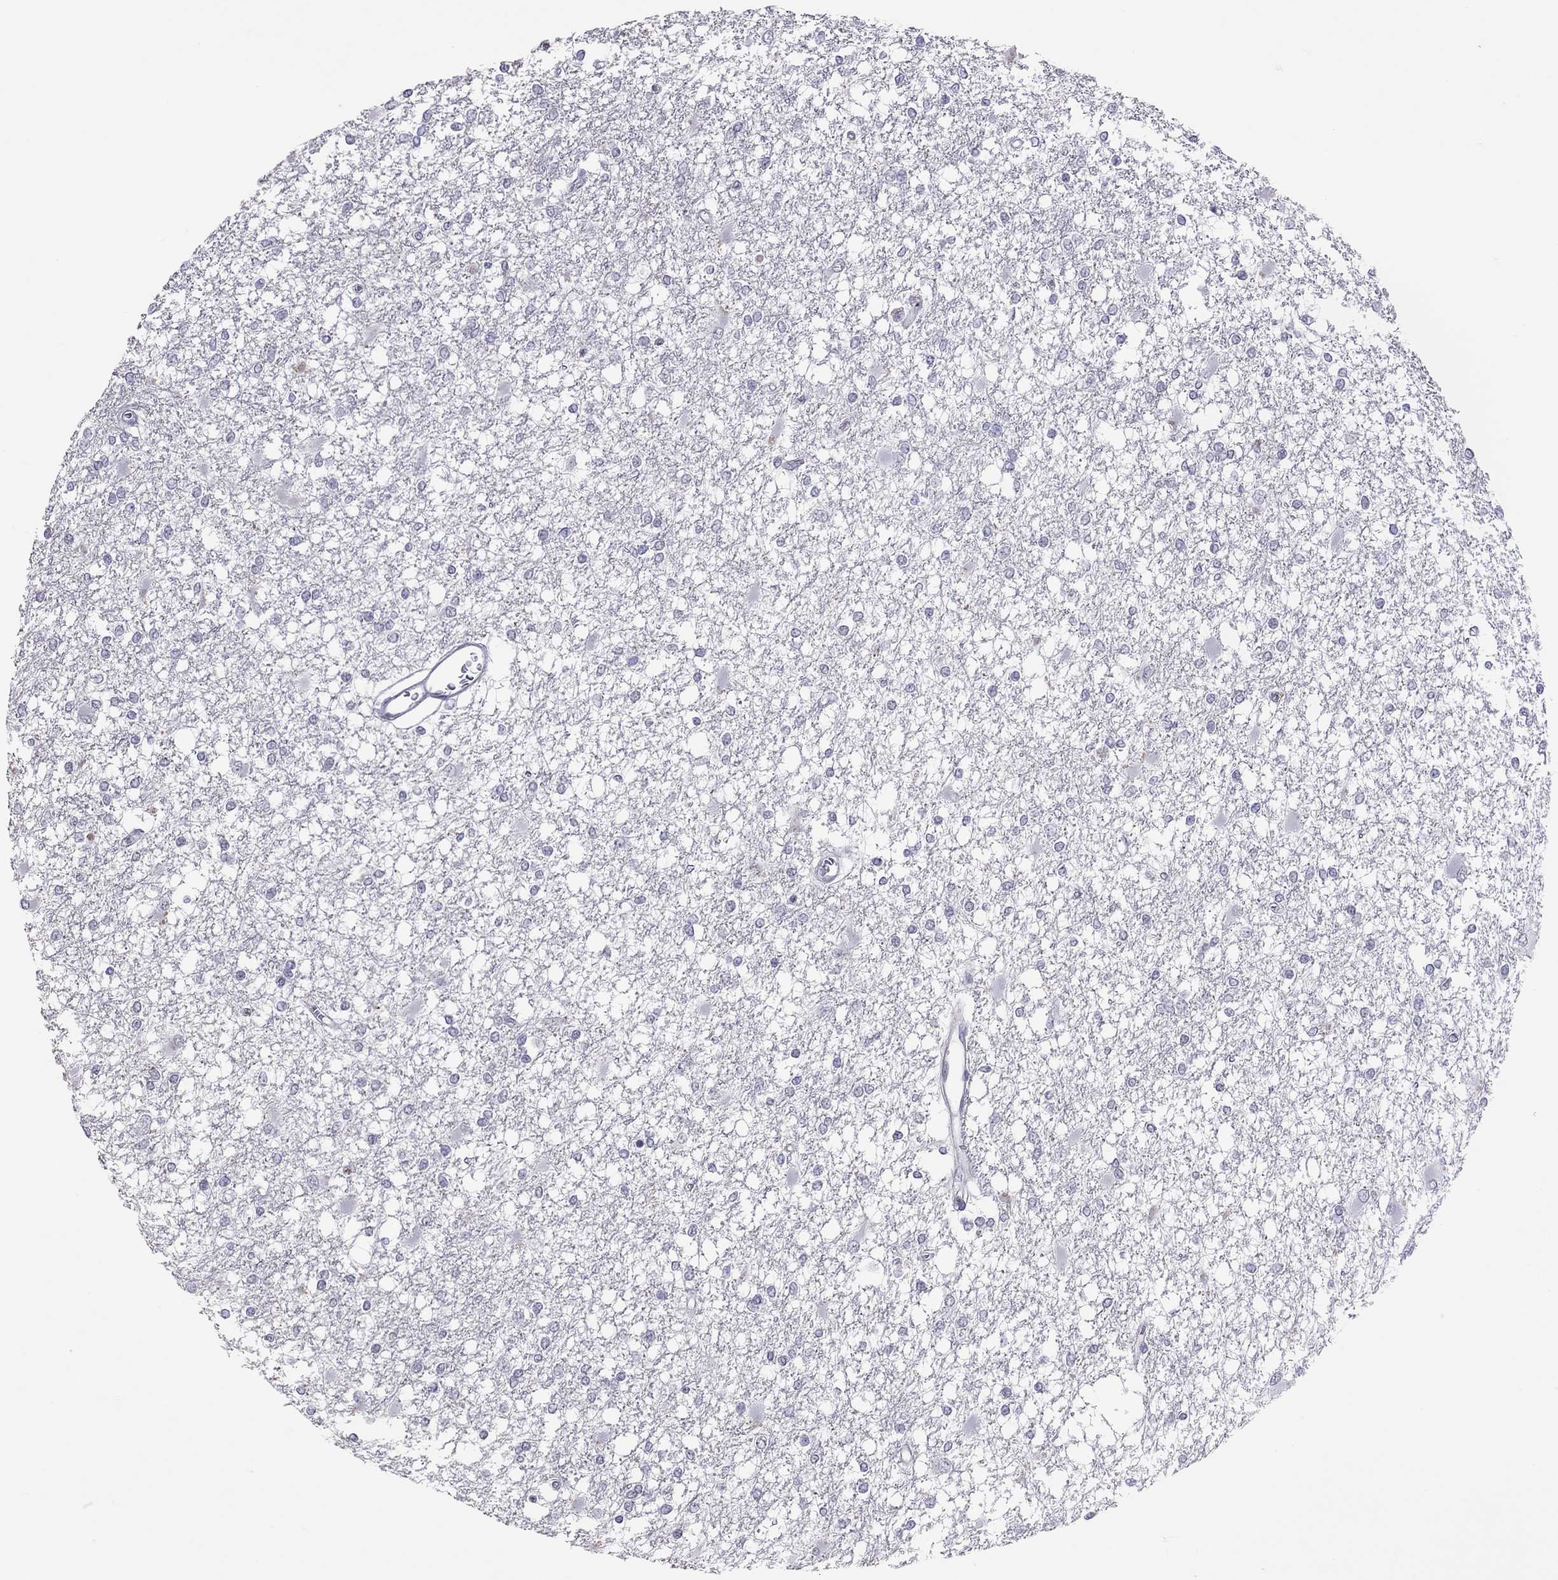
{"staining": {"intensity": "negative", "quantity": "none", "location": "none"}, "tissue": "glioma", "cell_type": "Tumor cells", "image_type": "cancer", "snomed": [{"axis": "morphology", "description": "Glioma, malignant, High grade"}, {"axis": "topography", "description": "Cerebral cortex"}], "caption": "Immunohistochemistry of human glioma reveals no positivity in tumor cells.", "gene": "JHY", "patient": {"sex": "male", "age": 79}}